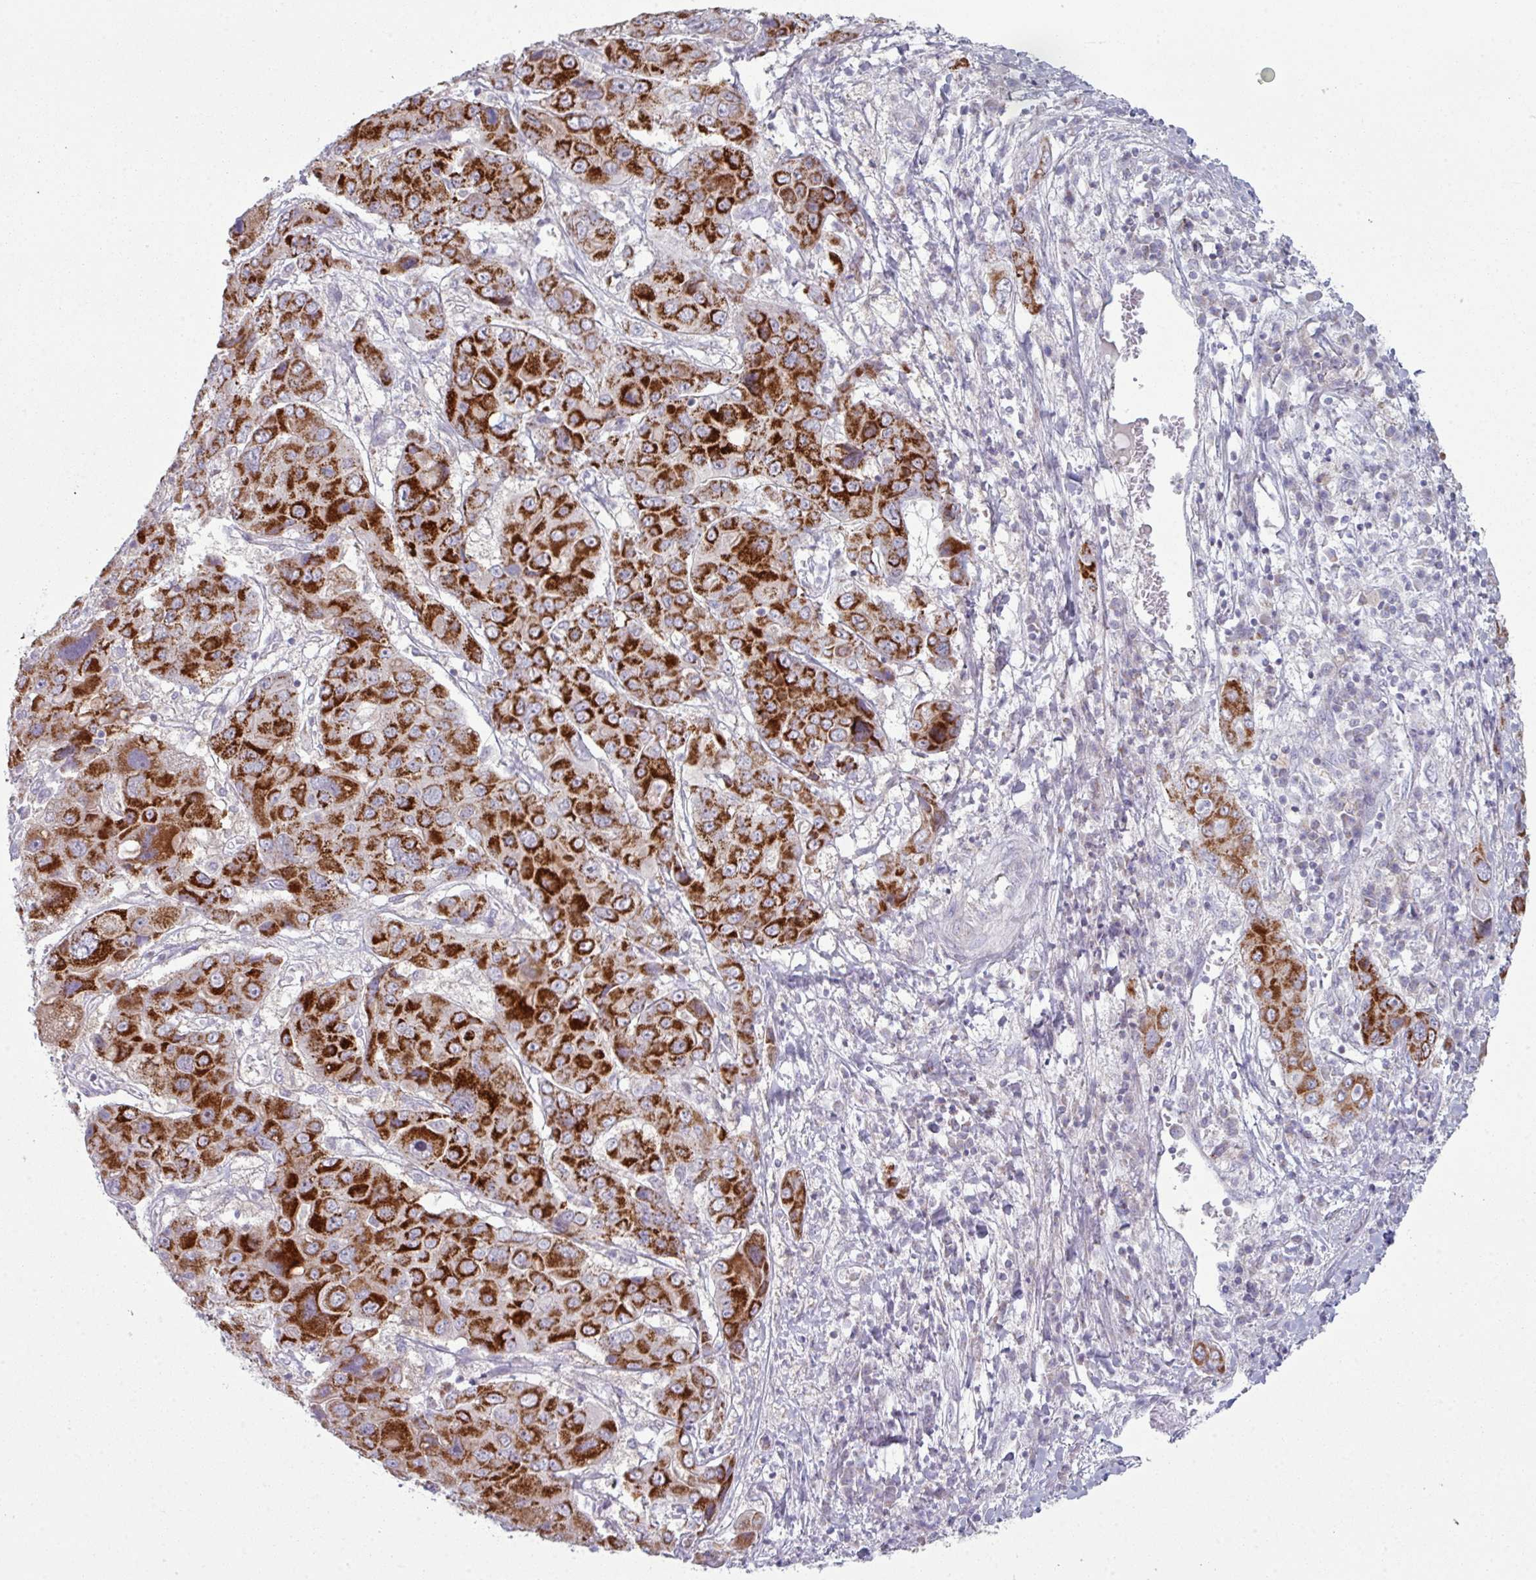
{"staining": {"intensity": "strong", "quantity": ">75%", "location": "cytoplasmic/membranous"}, "tissue": "liver cancer", "cell_type": "Tumor cells", "image_type": "cancer", "snomed": [{"axis": "morphology", "description": "Cholangiocarcinoma"}, {"axis": "topography", "description": "Liver"}], "caption": "A brown stain shows strong cytoplasmic/membranous staining of a protein in liver cholangiocarcinoma tumor cells.", "gene": "ZNF615", "patient": {"sex": "male", "age": 67}}